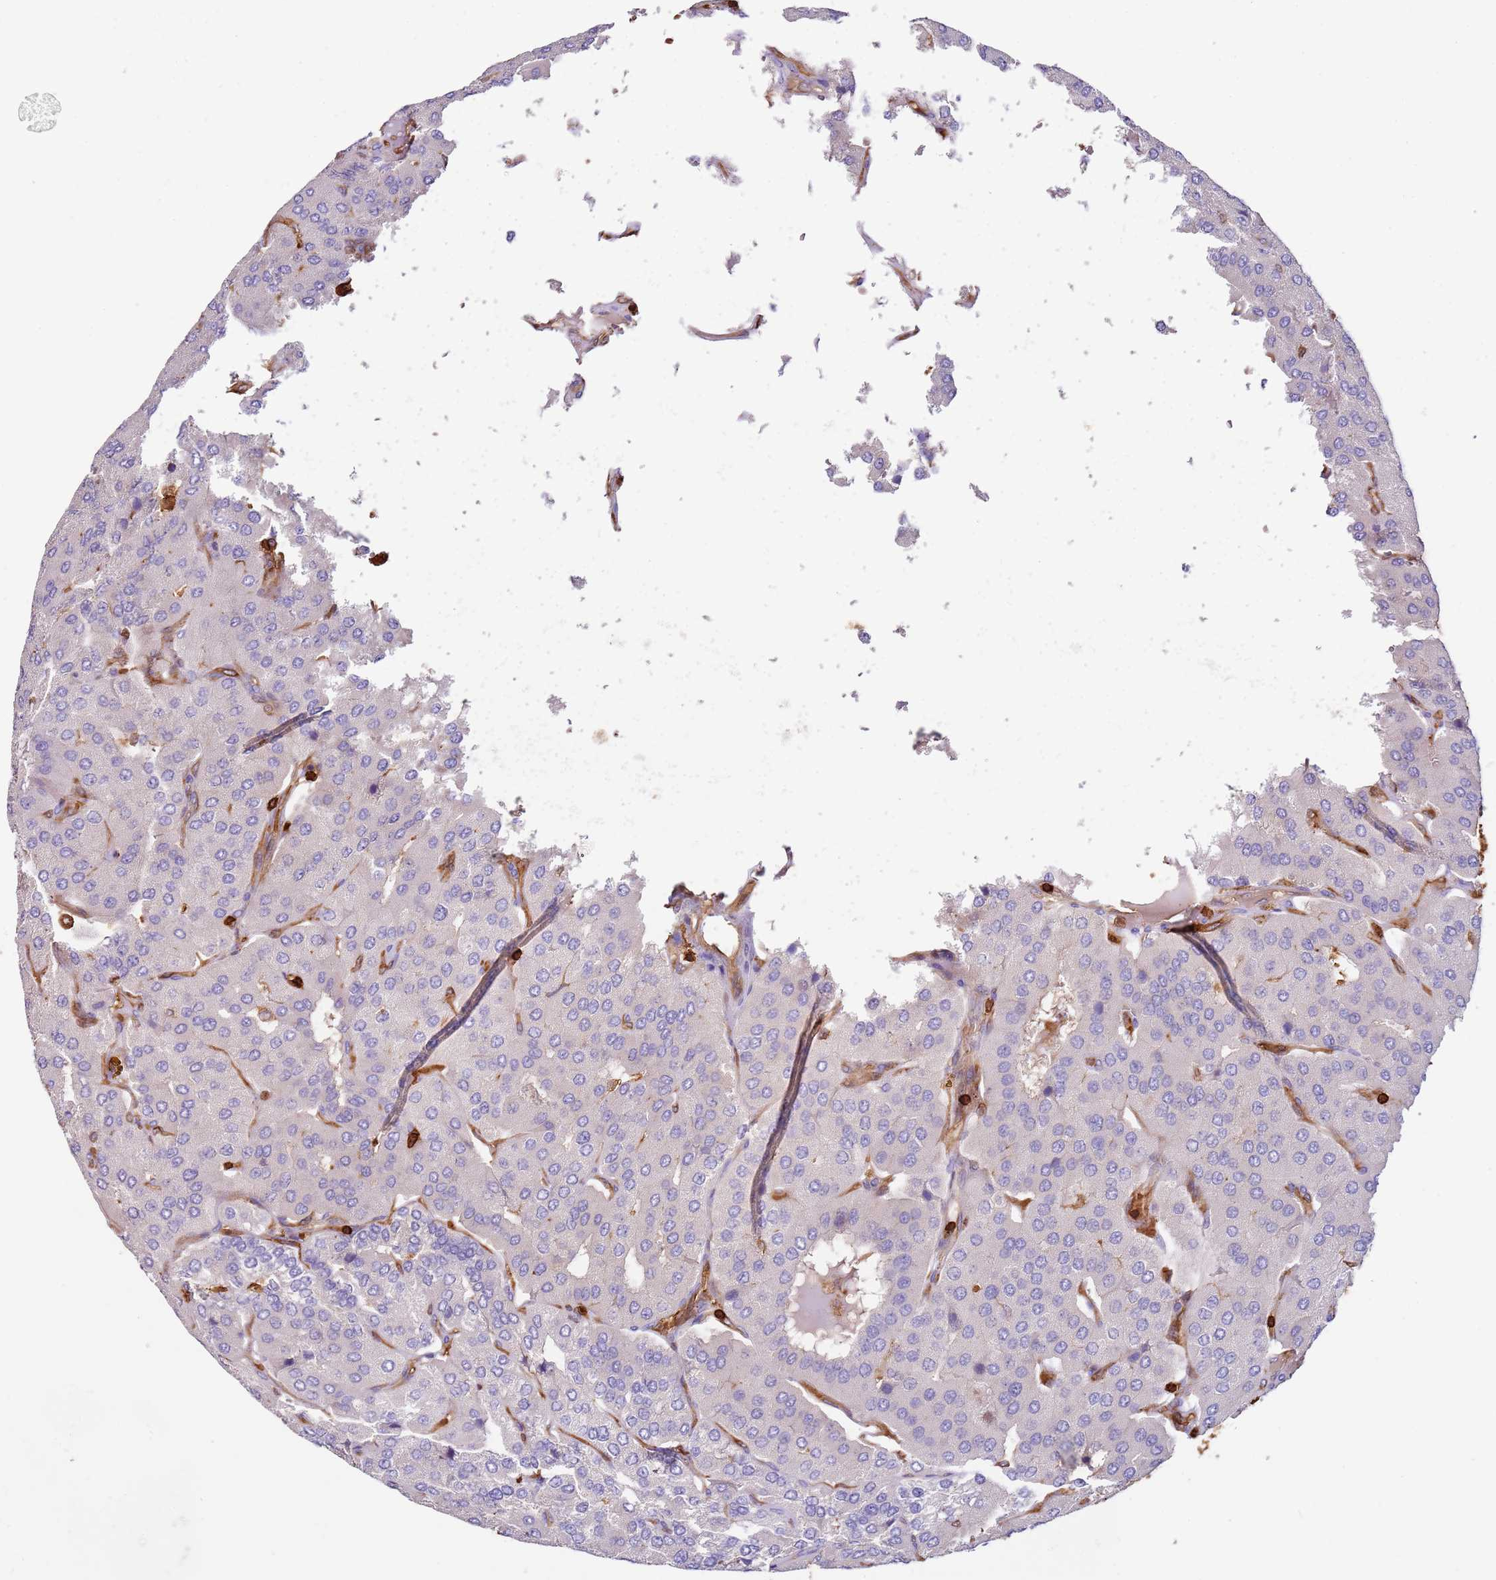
{"staining": {"intensity": "negative", "quantity": "none", "location": "none"}, "tissue": "parathyroid gland", "cell_type": "Glandular cells", "image_type": "normal", "snomed": [{"axis": "morphology", "description": "Normal tissue, NOS"}, {"axis": "morphology", "description": "Adenoma, NOS"}, {"axis": "topography", "description": "Parathyroid gland"}], "caption": "The photomicrograph shows no staining of glandular cells in benign parathyroid gland. (Stains: DAB (3,3'-diaminobenzidine) immunohistochemistry (IHC) with hematoxylin counter stain, Microscopy: brightfield microscopy at high magnification).", "gene": "OR6P1", "patient": {"sex": "female", "age": 86}}